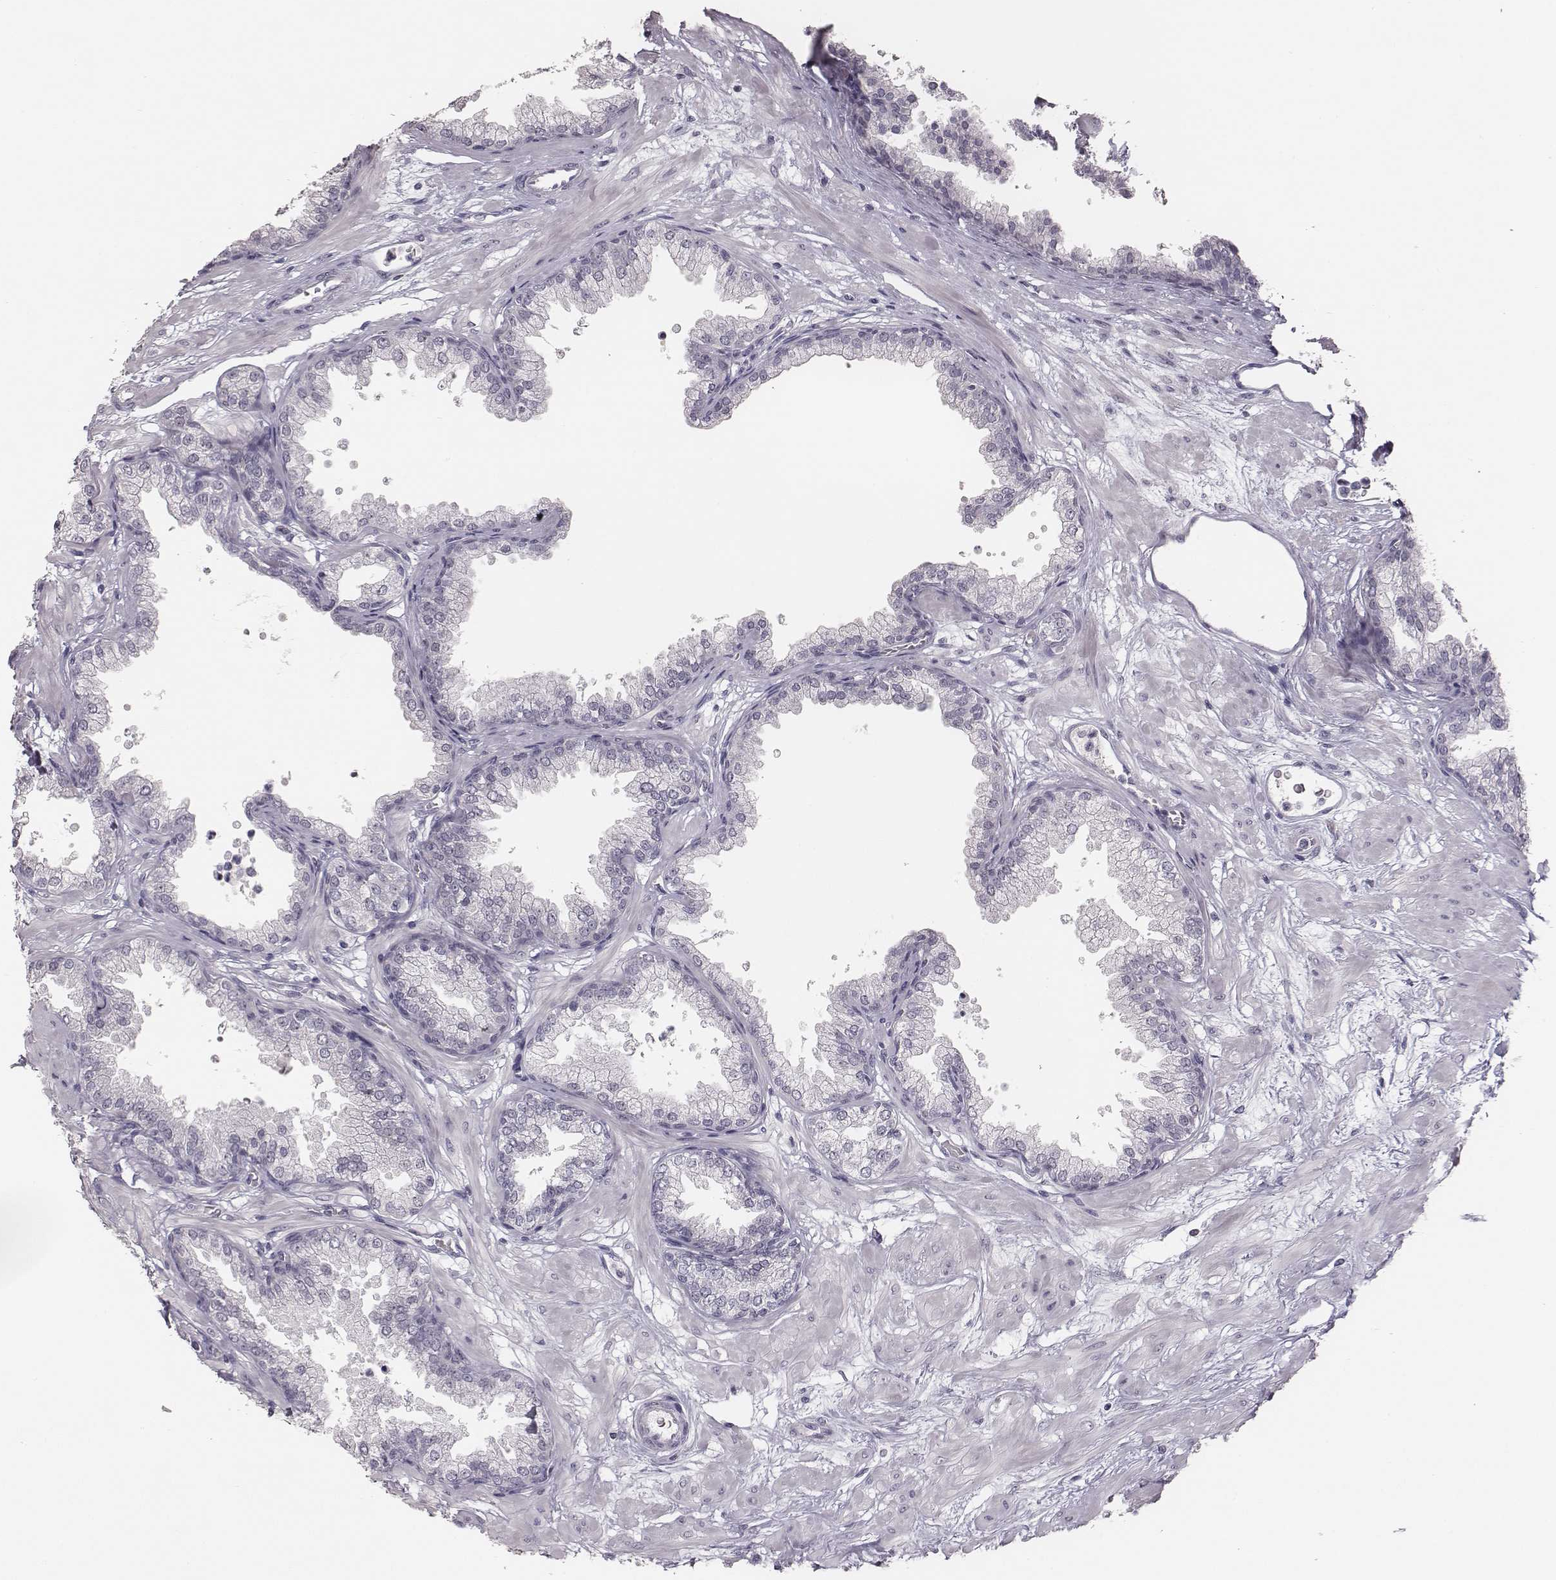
{"staining": {"intensity": "weak", "quantity": "<25%", "location": "nuclear"}, "tissue": "prostate", "cell_type": "Glandular cells", "image_type": "normal", "snomed": [{"axis": "morphology", "description": "Normal tissue, NOS"}, {"axis": "topography", "description": "Prostate"}], "caption": "A high-resolution histopathology image shows IHC staining of unremarkable prostate, which demonstrates no significant staining in glandular cells. (DAB (3,3'-diaminobenzidine) immunohistochemistry (IHC) with hematoxylin counter stain).", "gene": "NIFK", "patient": {"sex": "male", "age": 37}}